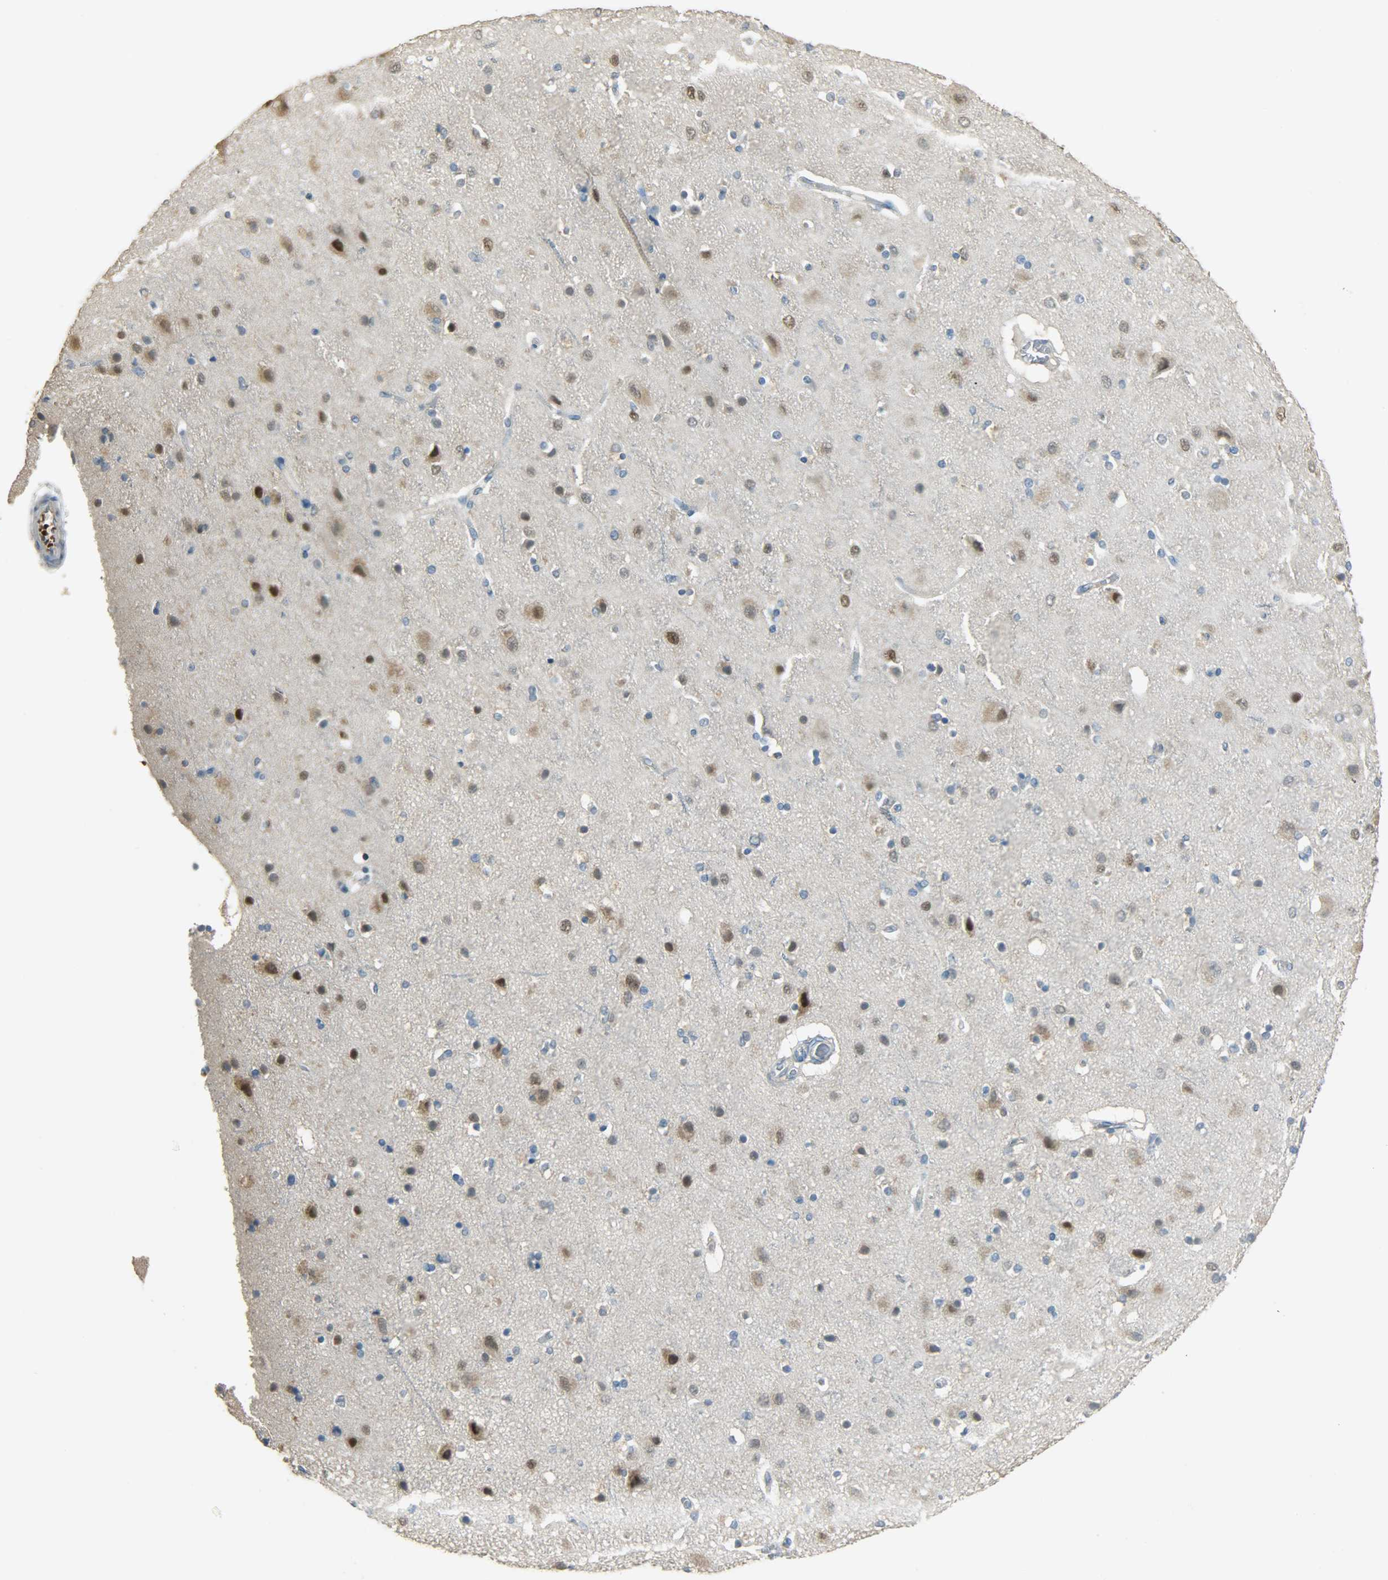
{"staining": {"intensity": "negative", "quantity": "none", "location": "none"}, "tissue": "cerebral cortex", "cell_type": "Endothelial cells", "image_type": "normal", "snomed": [{"axis": "morphology", "description": "Normal tissue, NOS"}, {"axis": "topography", "description": "Cerebral cortex"}], "caption": "High power microscopy histopathology image of an immunohistochemistry (IHC) photomicrograph of normal cerebral cortex, revealing no significant positivity in endothelial cells.", "gene": "PRMT5", "patient": {"sex": "female", "age": 54}}